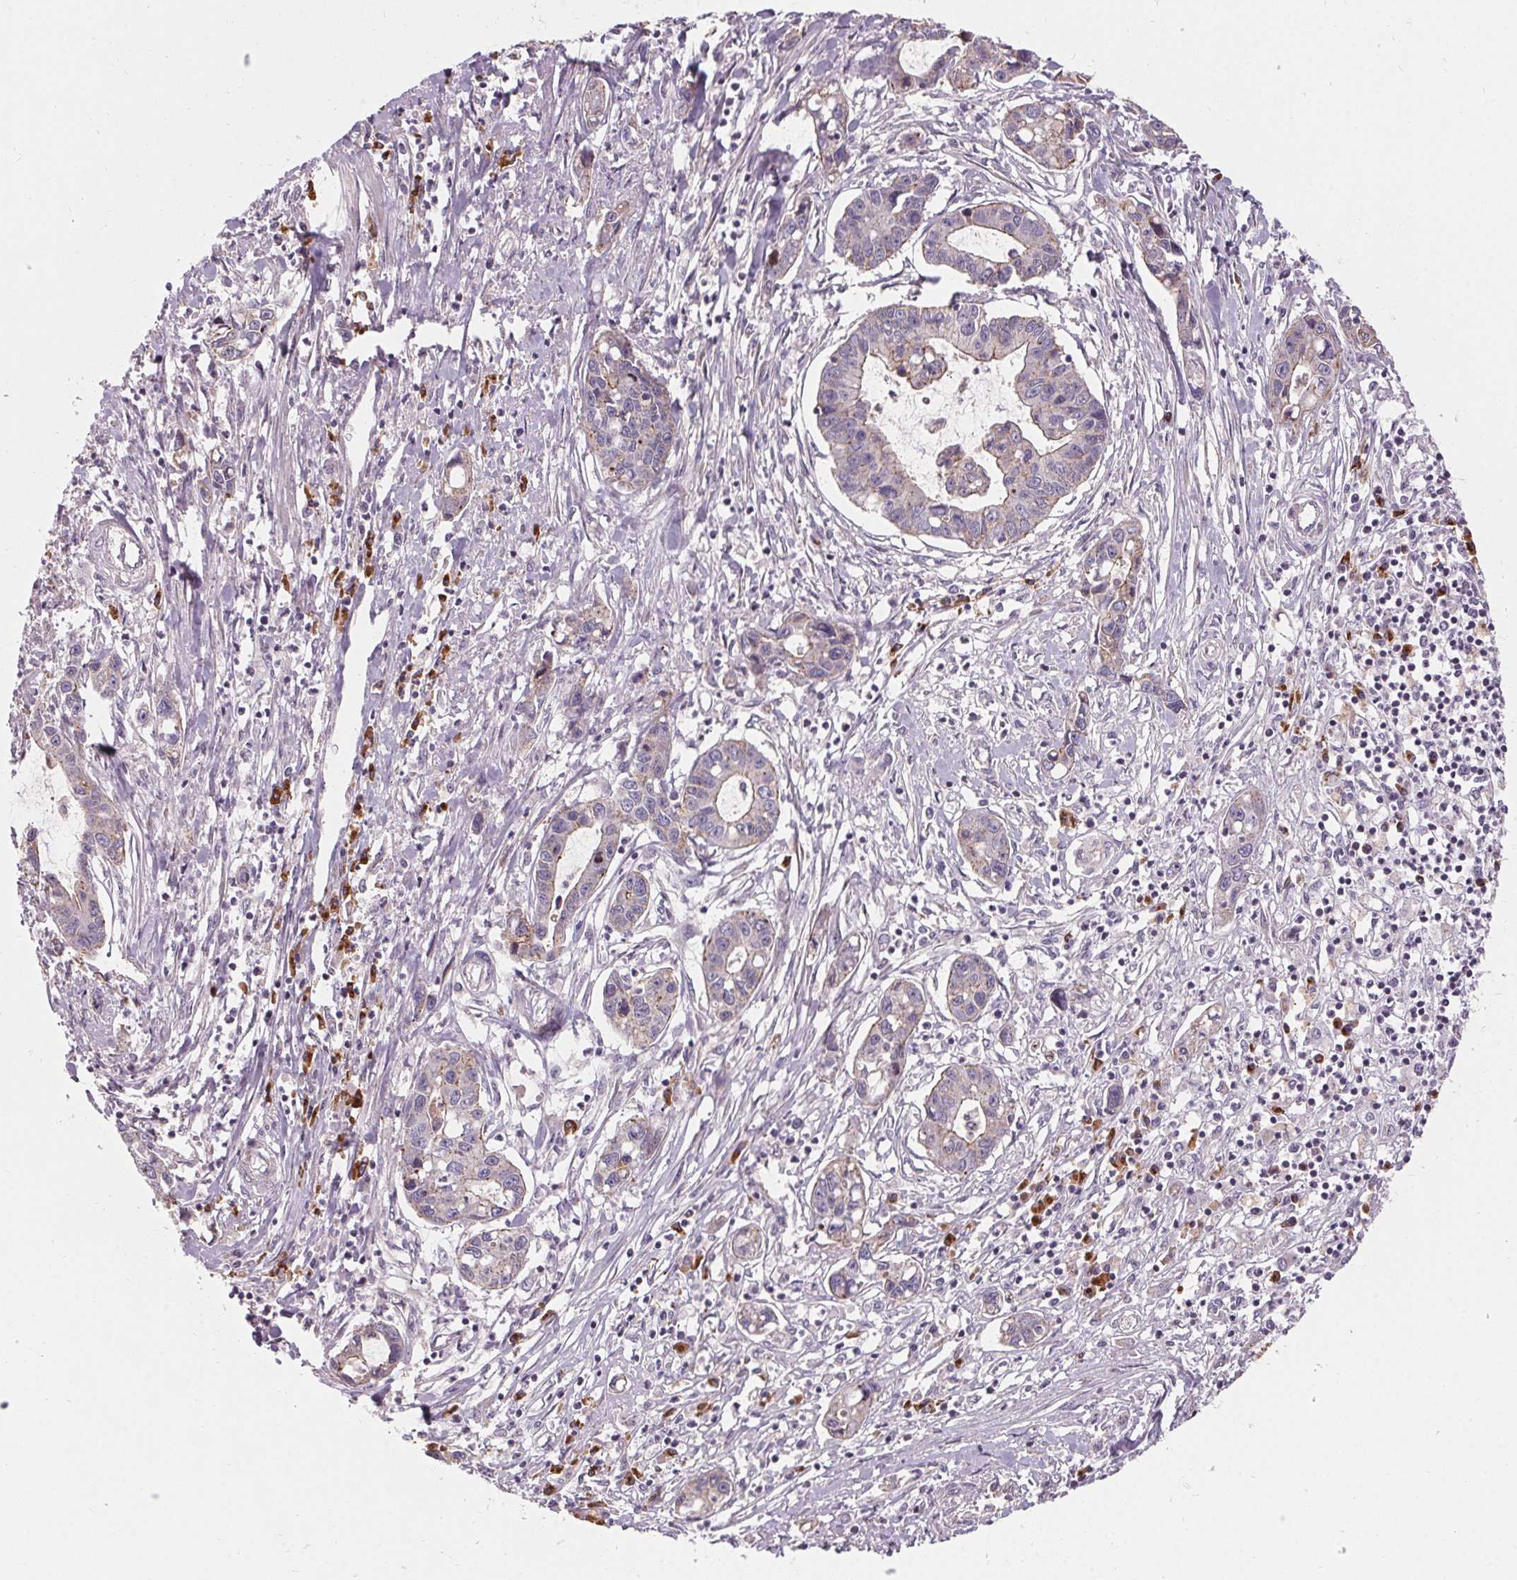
{"staining": {"intensity": "negative", "quantity": "none", "location": "none"}, "tissue": "liver cancer", "cell_type": "Tumor cells", "image_type": "cancer", "snomed": [{"axis": "morphology", "description": "Cholangiocarcinoma"}, {"axis": "topography", "description": "Liver"}], "caption": "IHC micrograph of neoplastic tissue: liver cholangiocarcinoma stained with DAB exhibits no significant protein positivity in tumor cells.", "gene": "APLP1", "patient": {"sex": "male", "age": 58}}